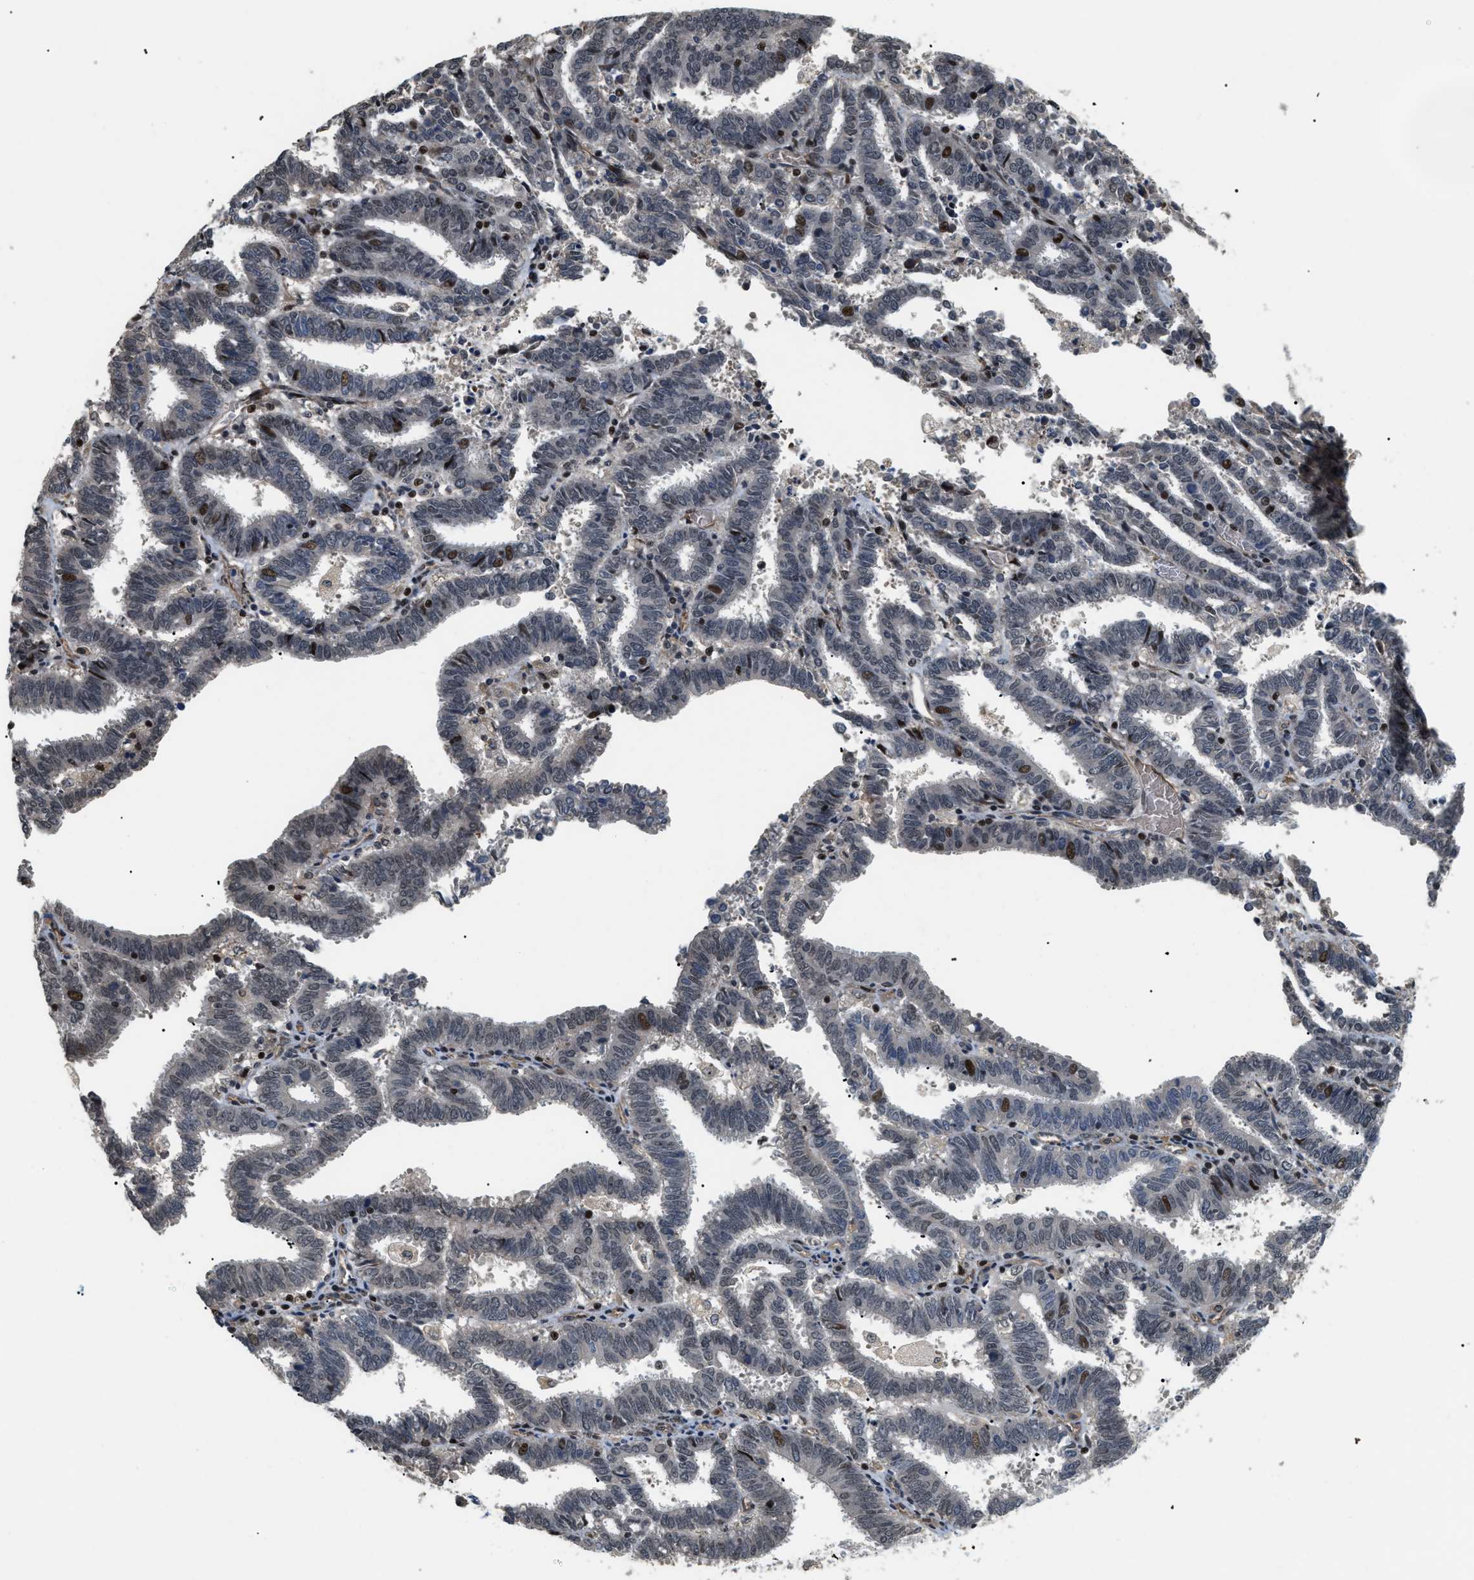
{"staining": {"intensity": "moderate", "quantity": "<25%", "location": "nuclear"}, "tissue": "endometrial cancer", "cell_type": "Tumor cells", "image_type": "cancer", "snomed": [{"axis": "morphology", "description": "Adenocarcinoma, NOS"}, {"axis": "topography", "description": "Uterus"}], "caption": "Endometrial cancer (adenocarcinoma) stained for a protein (brown) reveals moderate nuclear positive positivity in about <25% of tumor cells.", "gene": "LTA4H", "patient": {"sex": "female", "age": 83}}